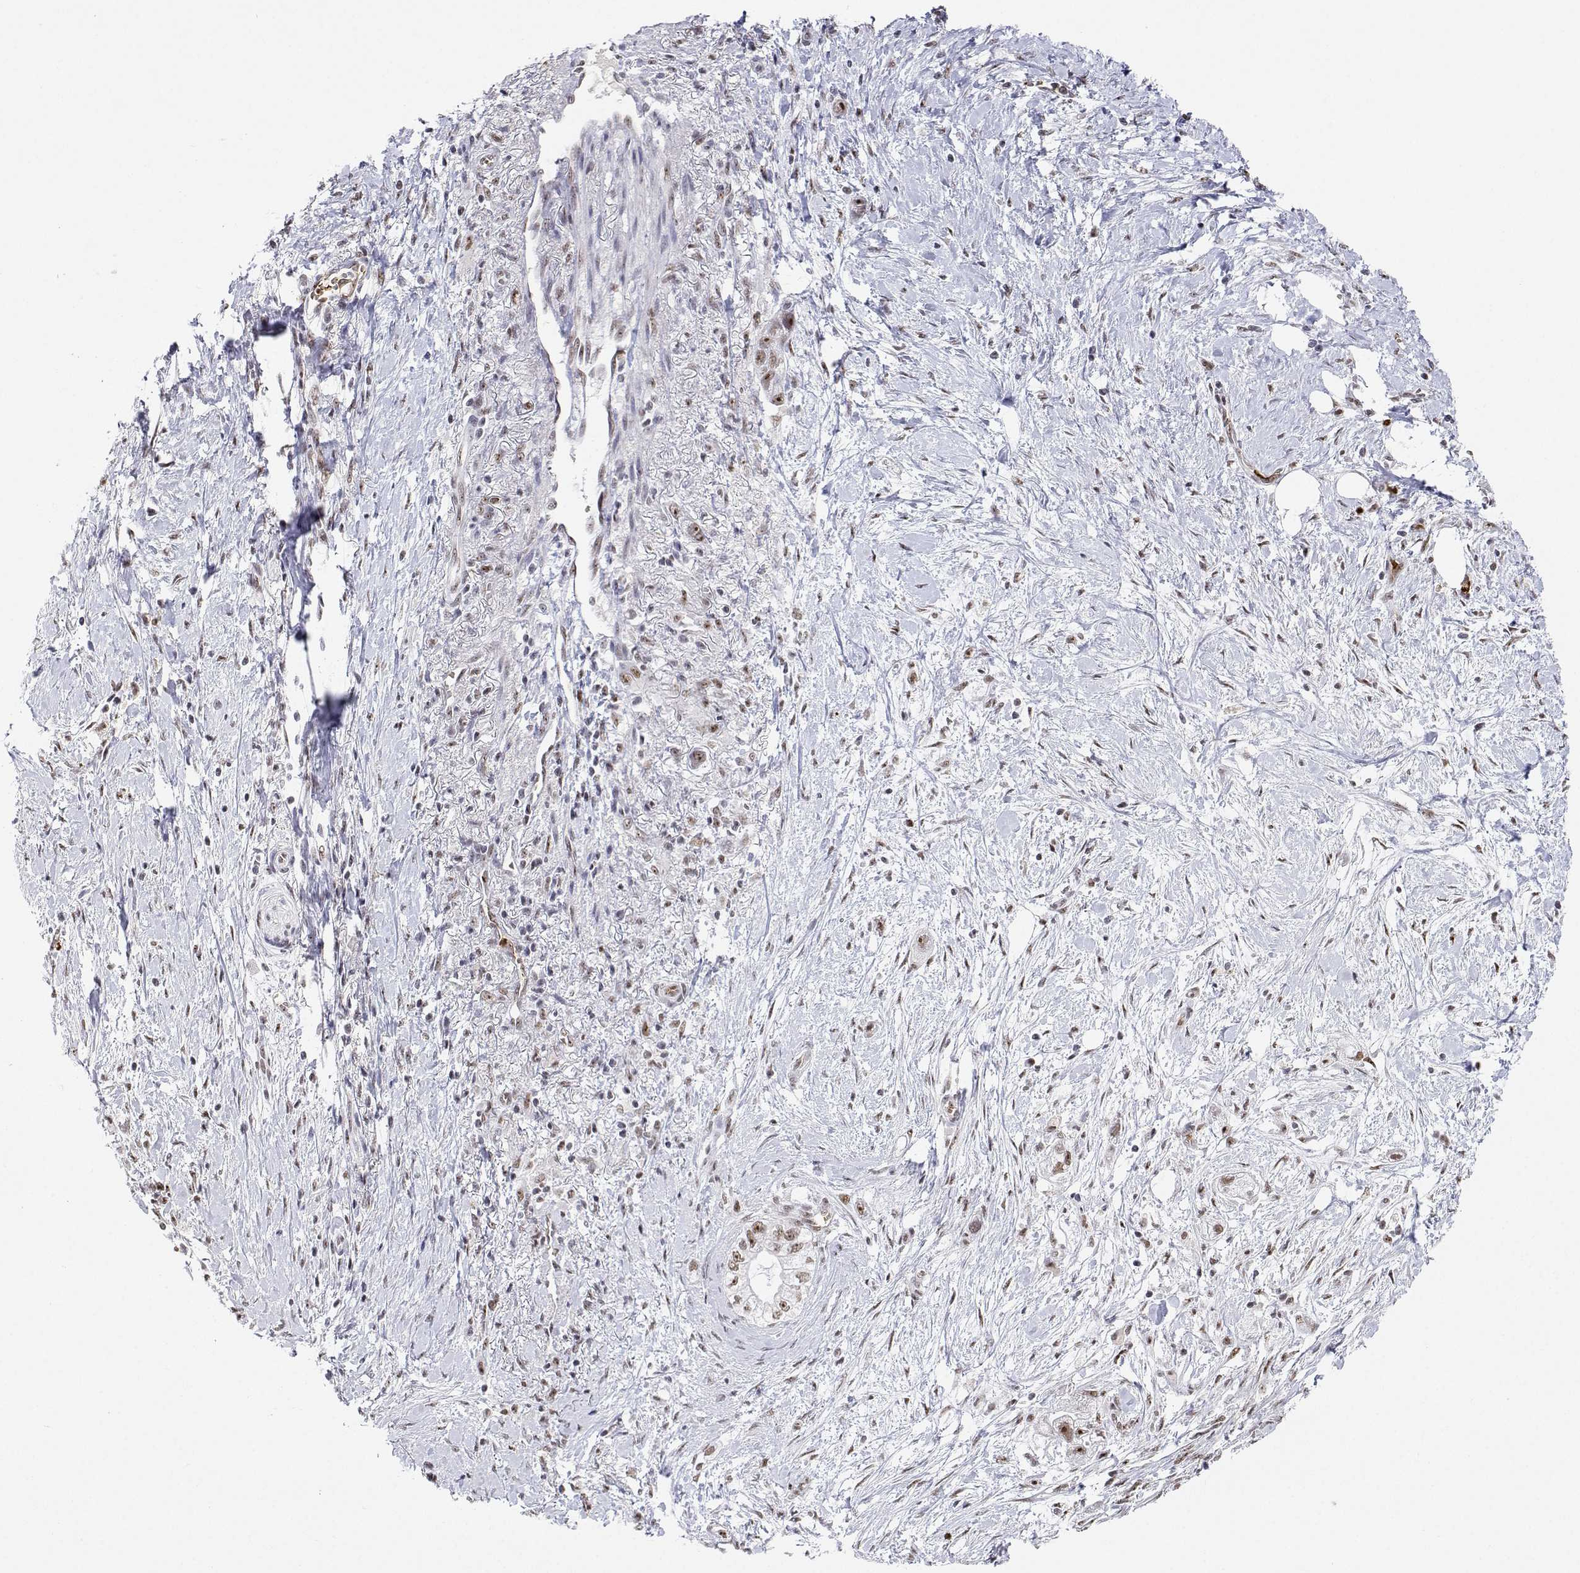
{"staining": {"intensity": "moderate", "quantity": ">75%", "location": "nuclear"}, "tissue": "pancreatic cancer", "cell_type": "Tumor cells", "image_type": "cancer", "snomed": [{"axis": "morphology", "description": "Adenocarcinoma, NOS"}, {"axis": "topography", "description": "Pancreas"}], "caption": "Pancreatic cancer (adenocarcinoma) was stained to show a protein in brown. There is medium levels of moderate nuclear positivity in about >75% of tumor cells.", "gene": "ADAR", "patient": {"sex": "male", "age": 70}}